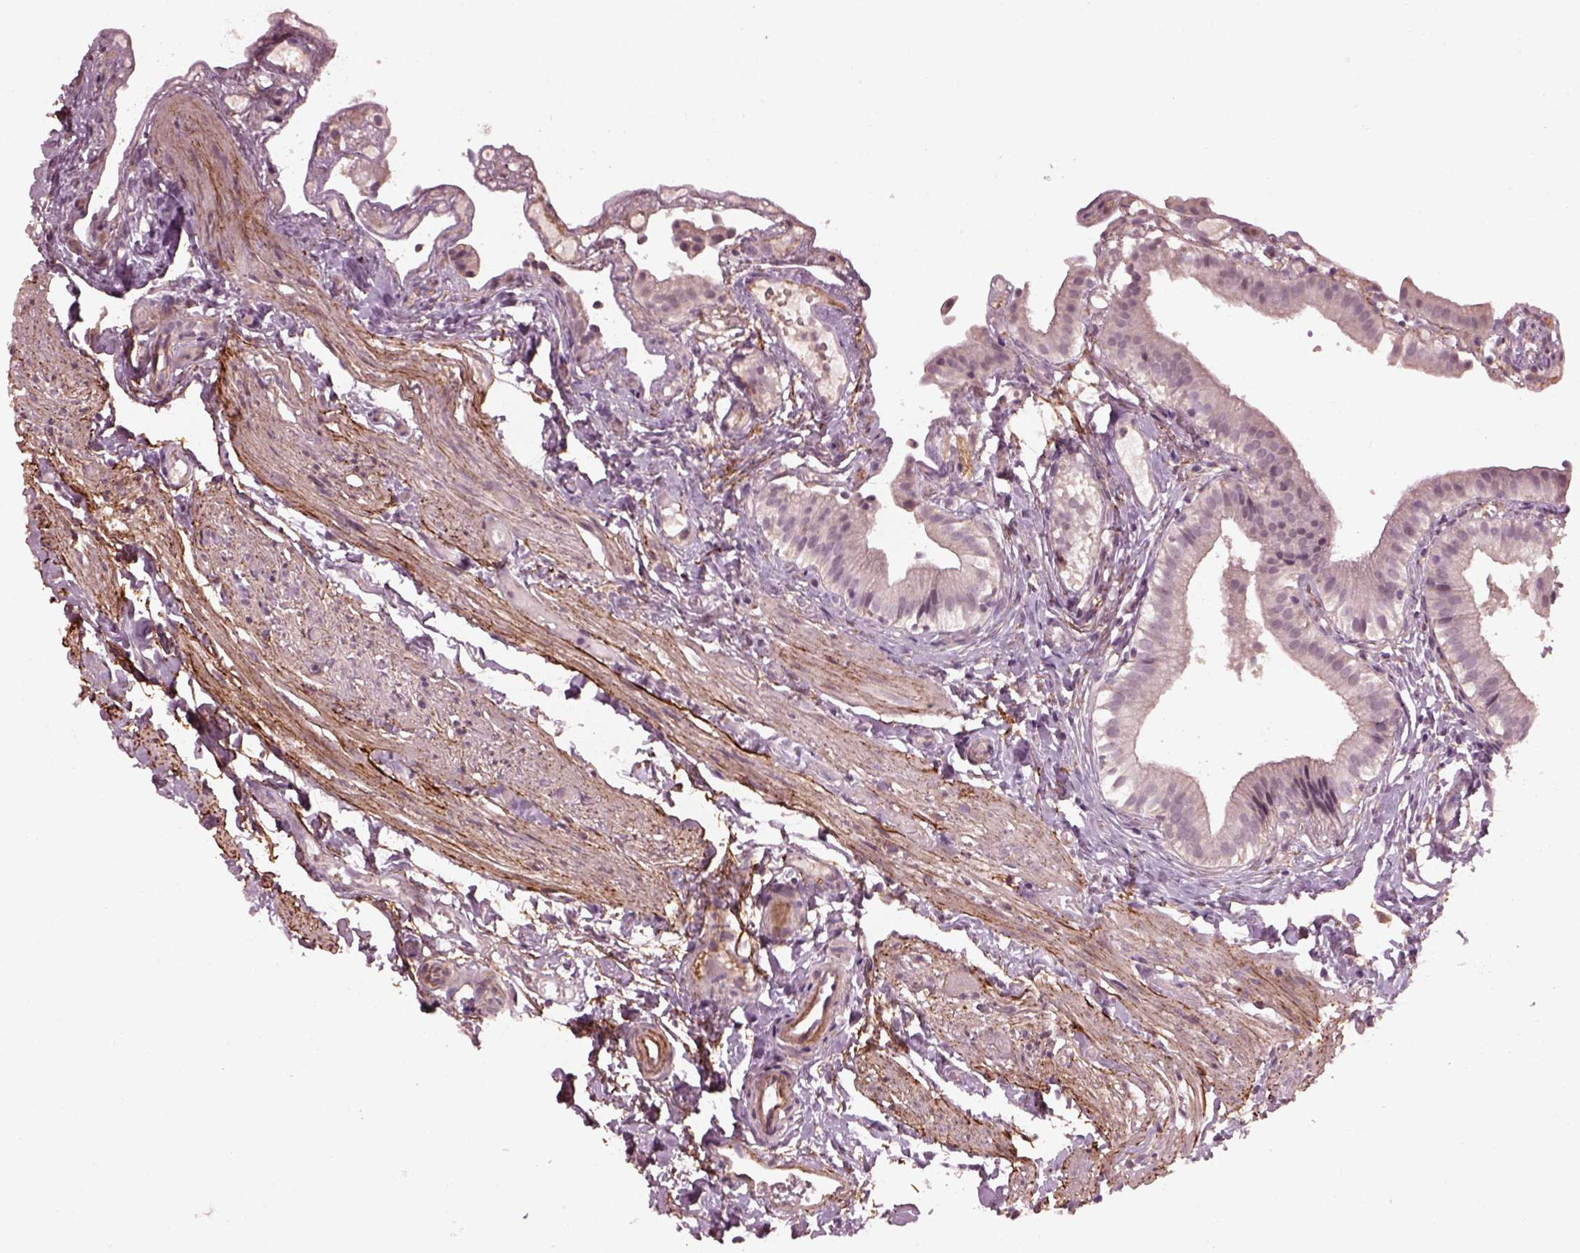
{"staining": {"intensity": "negative", "quantity": "none", "location": "none"}, "tissue": "gallbladder", "cell_type": "Glandular cells", "image_type": "normal", "snomed": [{"axis": "morphology", "description": "Normal tissue, NOS"}, {"axis": "topography", "description": "Gallbladder"}], "caption": "The image exhibits no significant positivity in glandular cells of gallbladder. The staining was performed using DAB to visualize the protein expression in brown, while the nuclei were stained in blue with hematoxylin (Magnification: 20x).", "gene": "EFEMP1", "patient": {"sex": "female", "age": 47}}